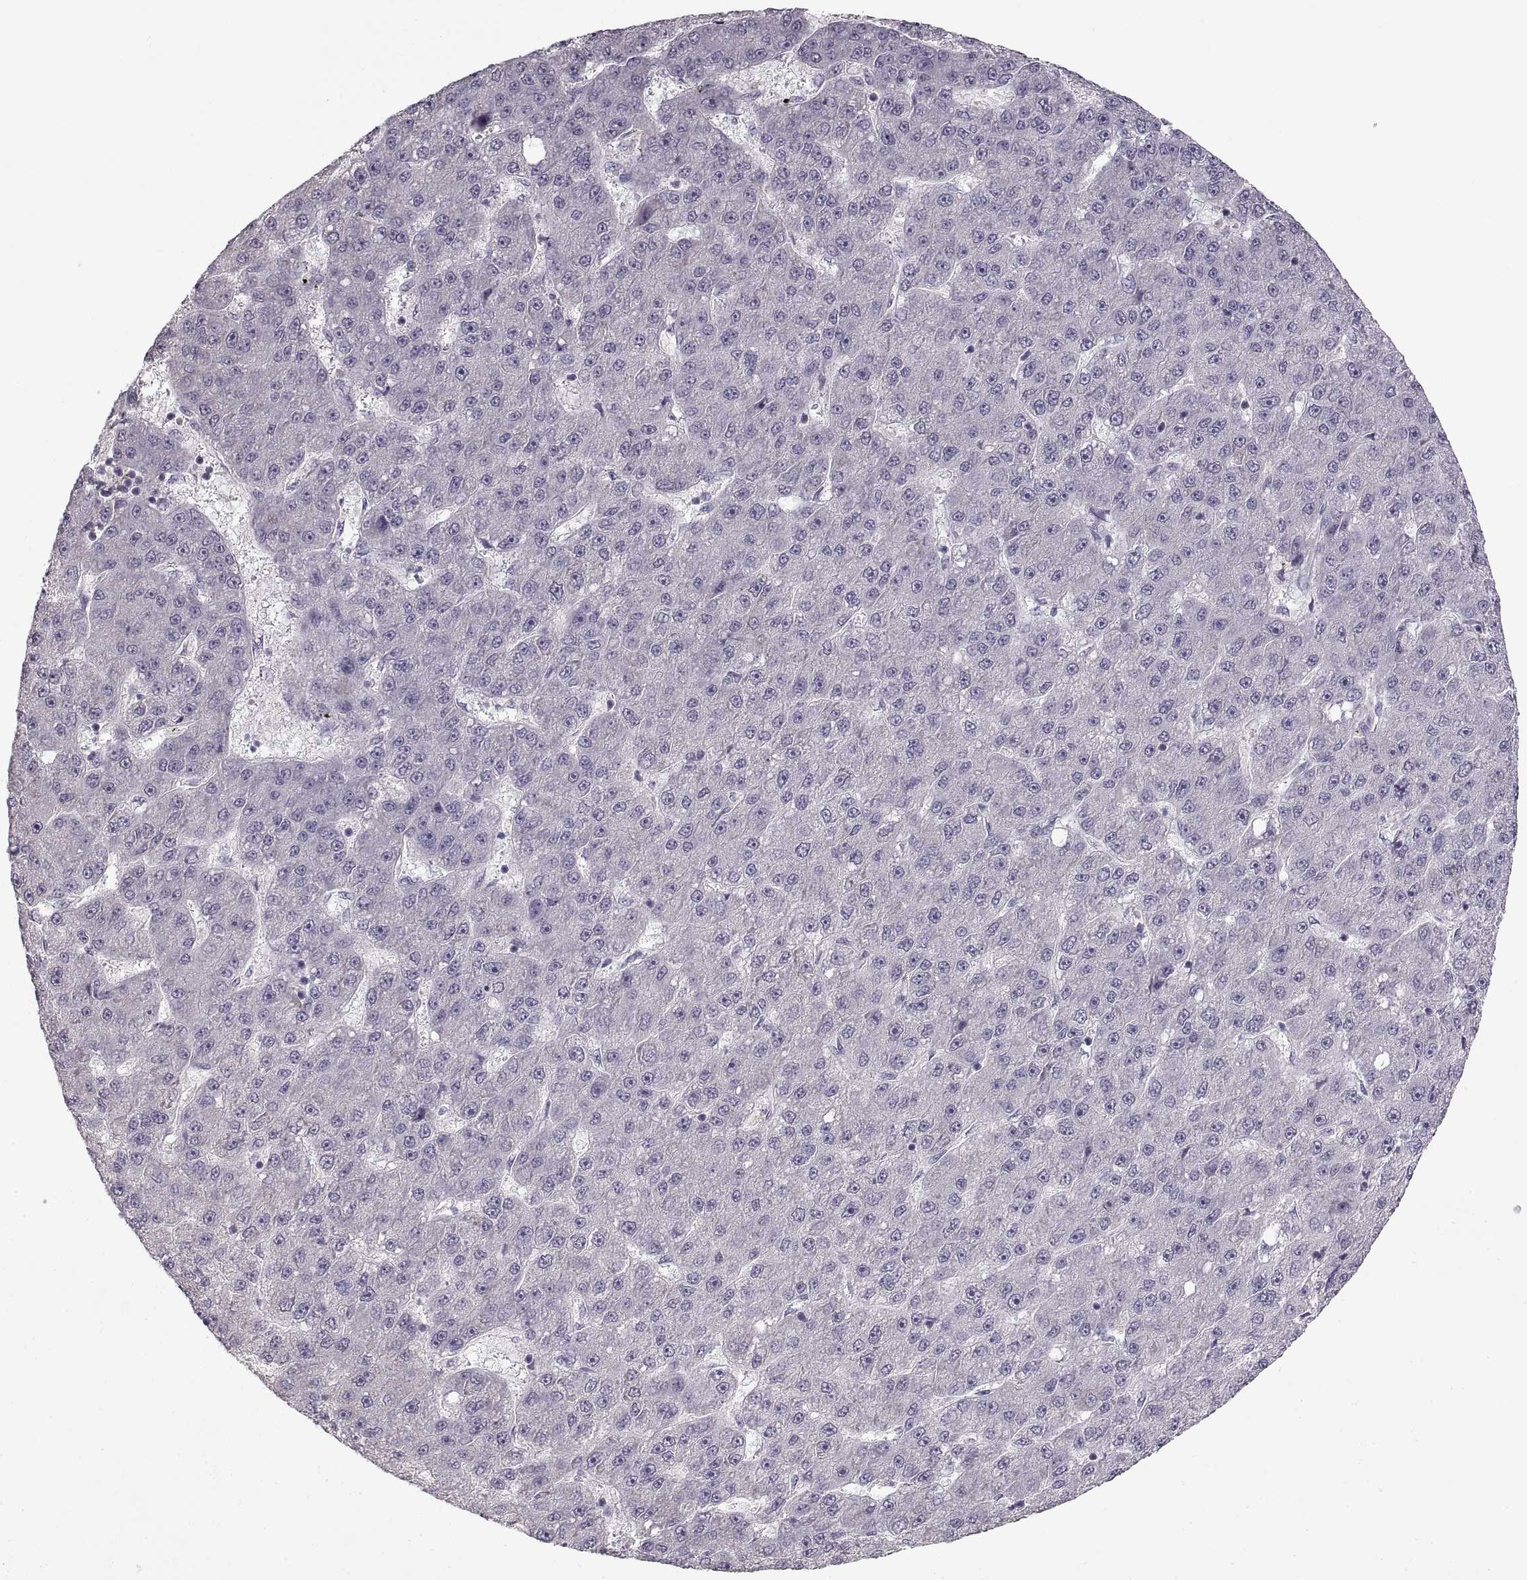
{"staining": {"intensity": "negative", "quantity": "none", "location": "none"}, "tissue": "liver cancer", "cell_type": "Tumor cells", "image_type": "cancer", "snomed": [{"axis": "morphology", "description": "Carcinoma, Hepatocellular, NOS"}, {"axis": "topography", "description": "Liver"}], "caption": "Immunohistochemistry (IHC) histopathology image of liver cancer (hepatocellular carcinoma) stained for a protein (brown), which shows no staining in tumor cells.", "gene": "ADAM11", "patient": {"sex": "male", "age": 67}}